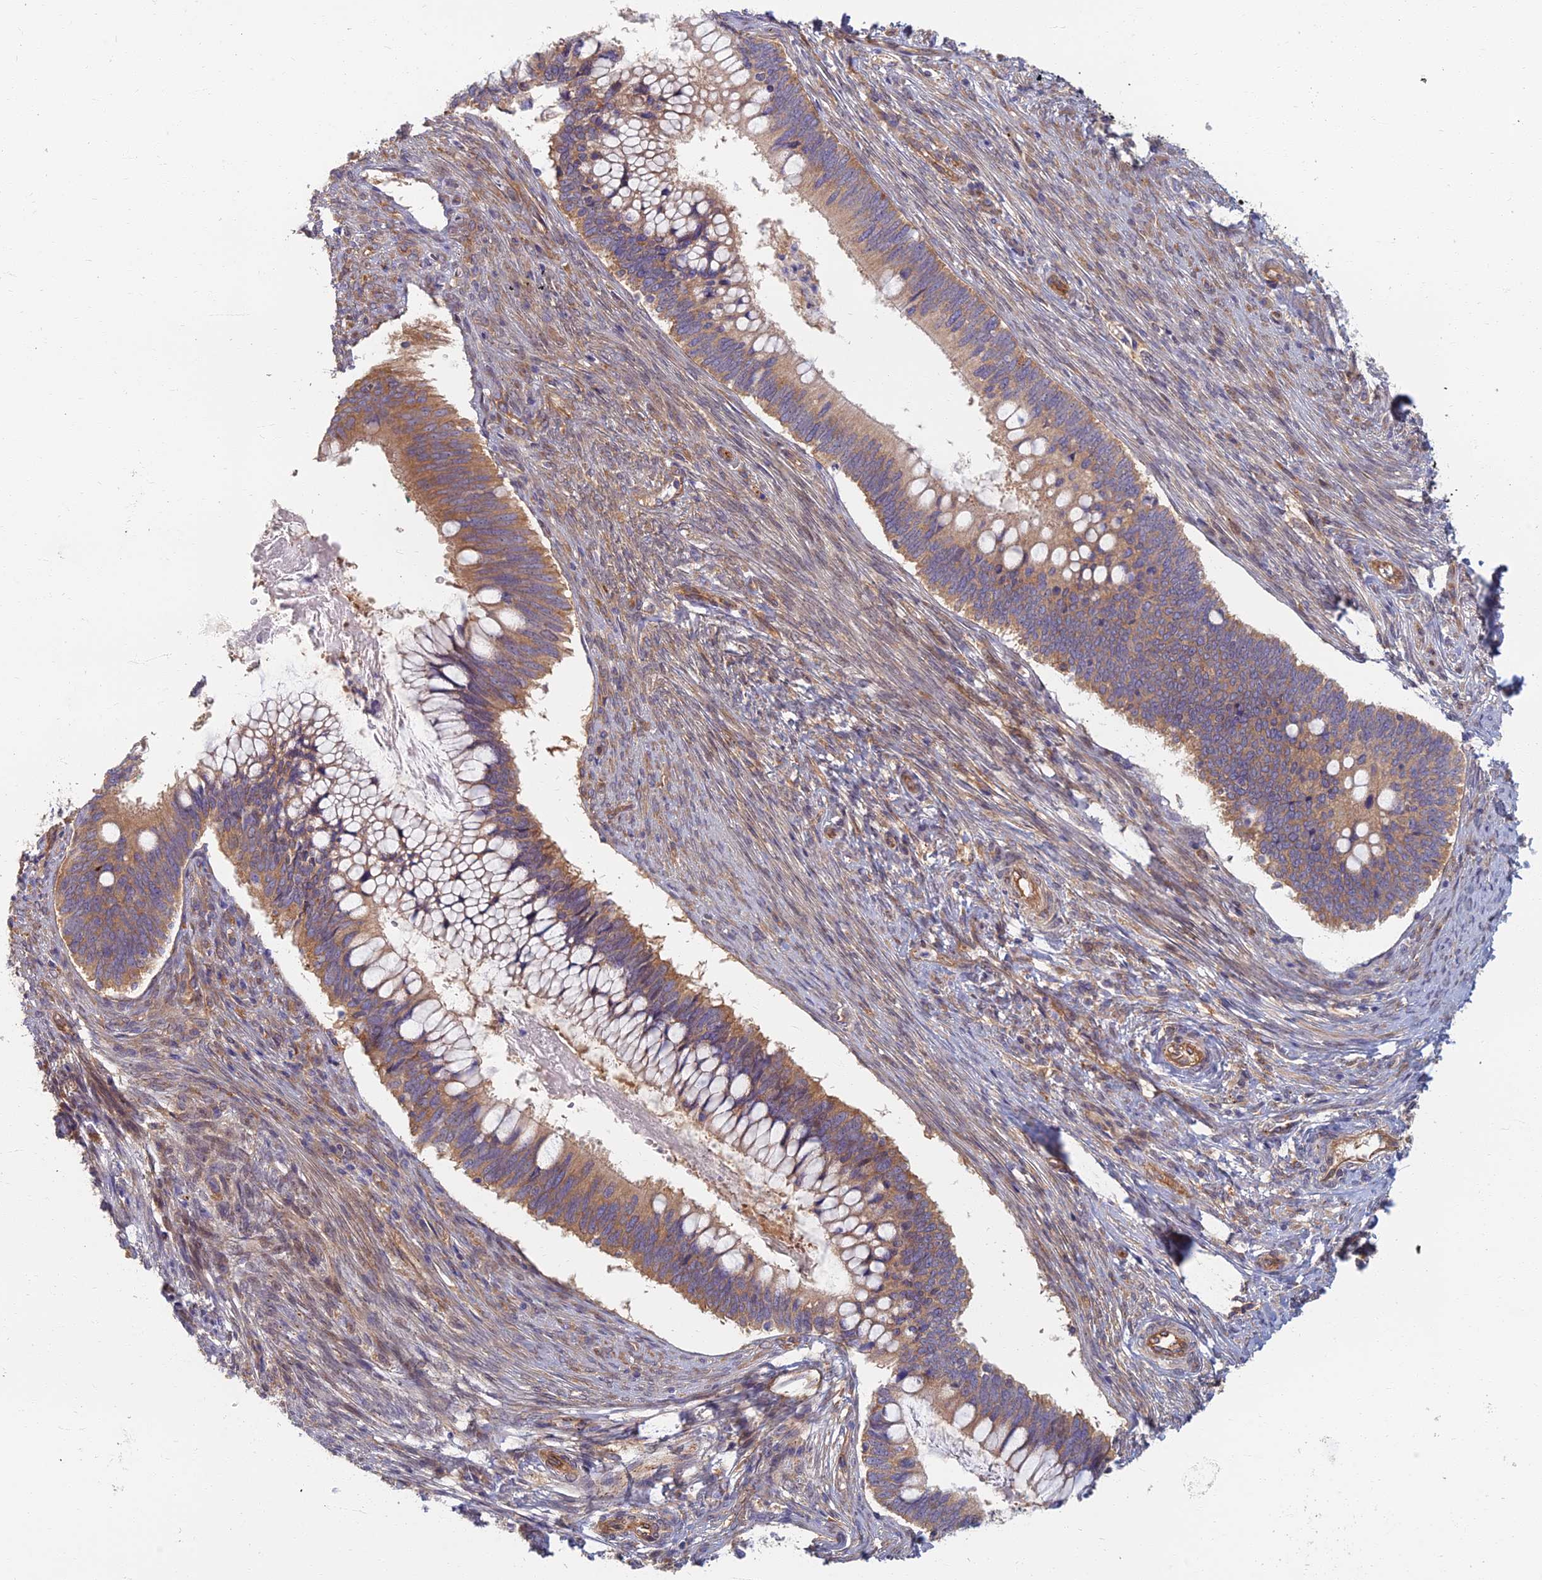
{"staining": {"intensity": "moderate", "quantity": ">75%", "location": "cytoplasmic/membranous"}, "tissue": "cervical cancer", "cell_type": "Tumor cells", "image_type": "cancer", "snomed": [{"axis": "morphology", "description": "Adenocarcinoma, NOS"}, {"axis": "topography", "description": "Cervix"}], "caption": "The immunohistochemical stain shows moderate cytoplasmic/membranous positivity in tumor cells of cervical adenocarcinoma tissue.", "gene": "RBSN", "patient": {"sex": "female", "age": 42}}